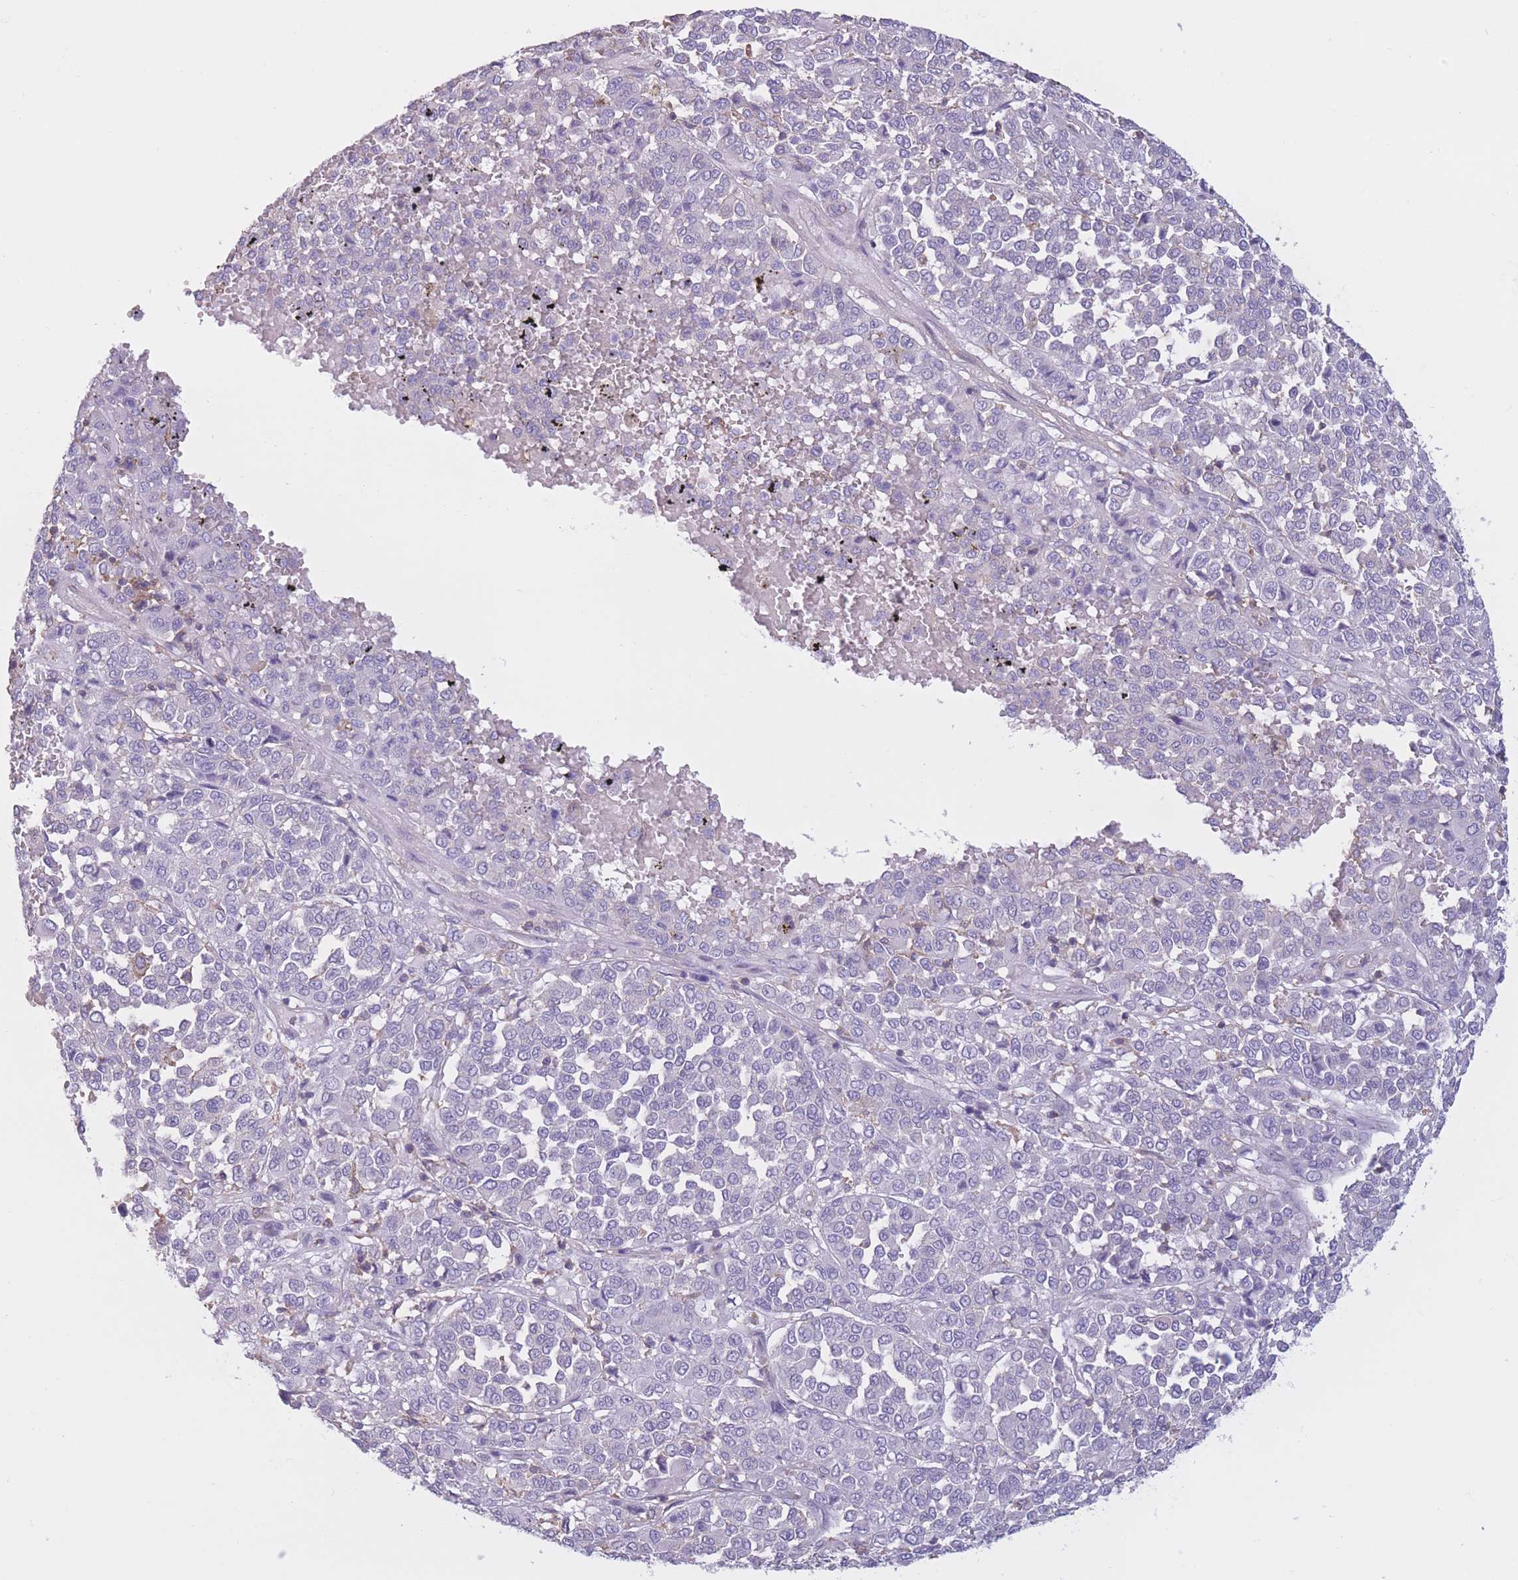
{"staining": {"intensity": "negative", "quantity": "none", "location": "none"}, "tissue": "melanoma", "cell_type": "Tumor cells", "image_type": "cancer", "snomed": [{"axis": "morphology", "description": "Malignant melanoma, Metastatic site"}, {"axis": "topography", "description": "Pancreas"}], "caption": "IHC of human malignant melanoma (metastatic site) displays no staining in tumor cells.", "gene": "PDHA1", "patient": {"sex": "female", "age": 30}}